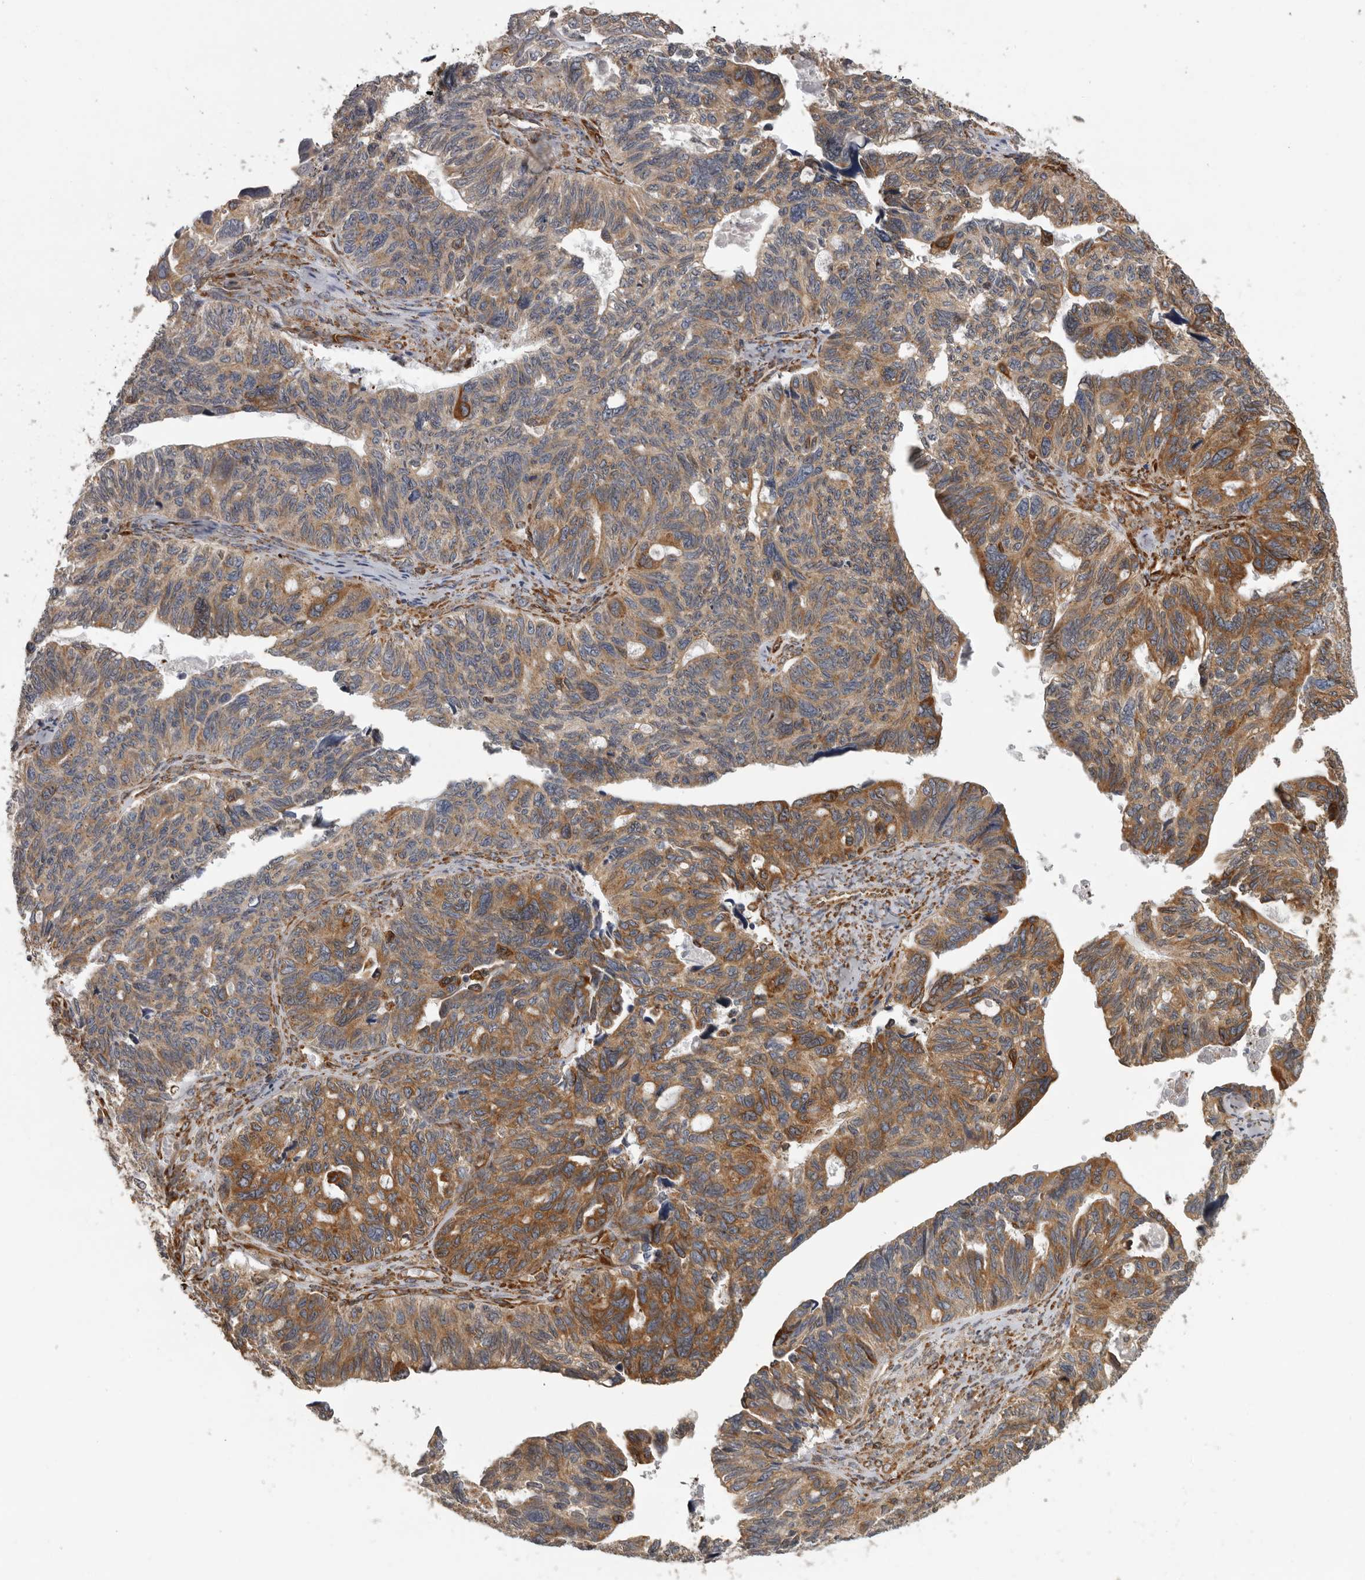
{"staining": {"intensity": "moderate", "quantity": ">75%", "location": "cytoplasmic/membranous"}, "tissue": "ovarian cancer", "cell_type": "Tumor cells", "image_type": "cancer", "snomed": [{"axis": "morphology", "description": "Cystadenocarcinoma, serous, NOS"}, {"axis": "topography", "description": "Ovary"}], "caption": "Moderate cytoplasmic/membranous staining for a protein is identified in about >75% of tumor cells of serous cystadenocarcinoma (ovarian) using immunohistochemistry.", "gene": "CEP350", "patient": {"sex": "female", "age": 79}}